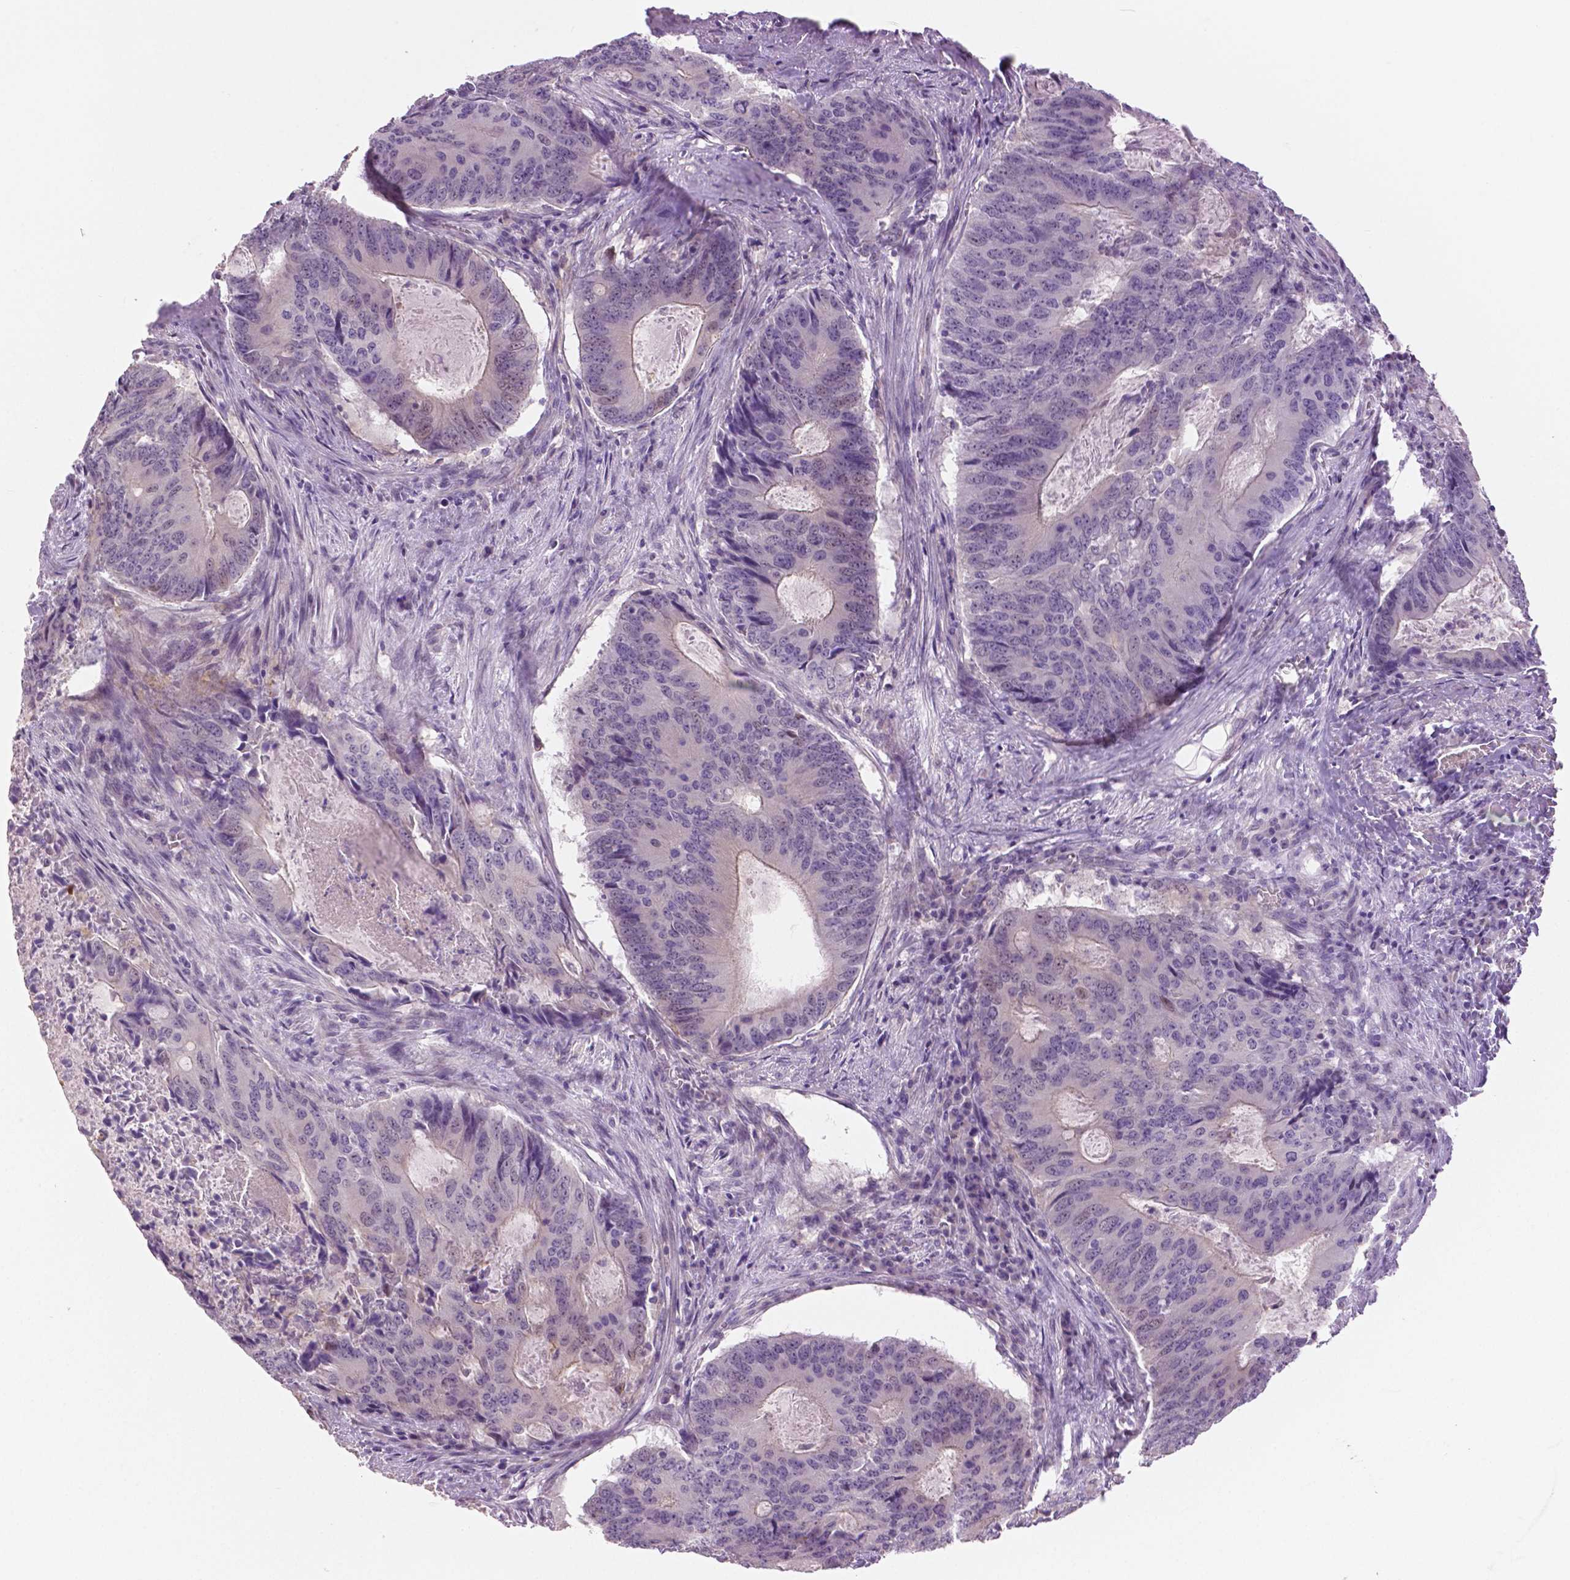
{"staining": {"intensity": "weak", "quantity": "<25%", "location": "cytoplasmic/membranous"}, "tissue": "colorectal cancer", "cell_type": "Tumor cells", "image_type": "cancer", "snomed": [{"axis": "morphology", "description": "Adenocarcinoma, NOS"}, {"axis": "topography", "description": "Colon"}], "caption": "There is no significant positivity in tumor cells of adenocarcinoma (colorectal).", "gene": "DNAH12", "patient": {"sex": "male", "age": 67}}